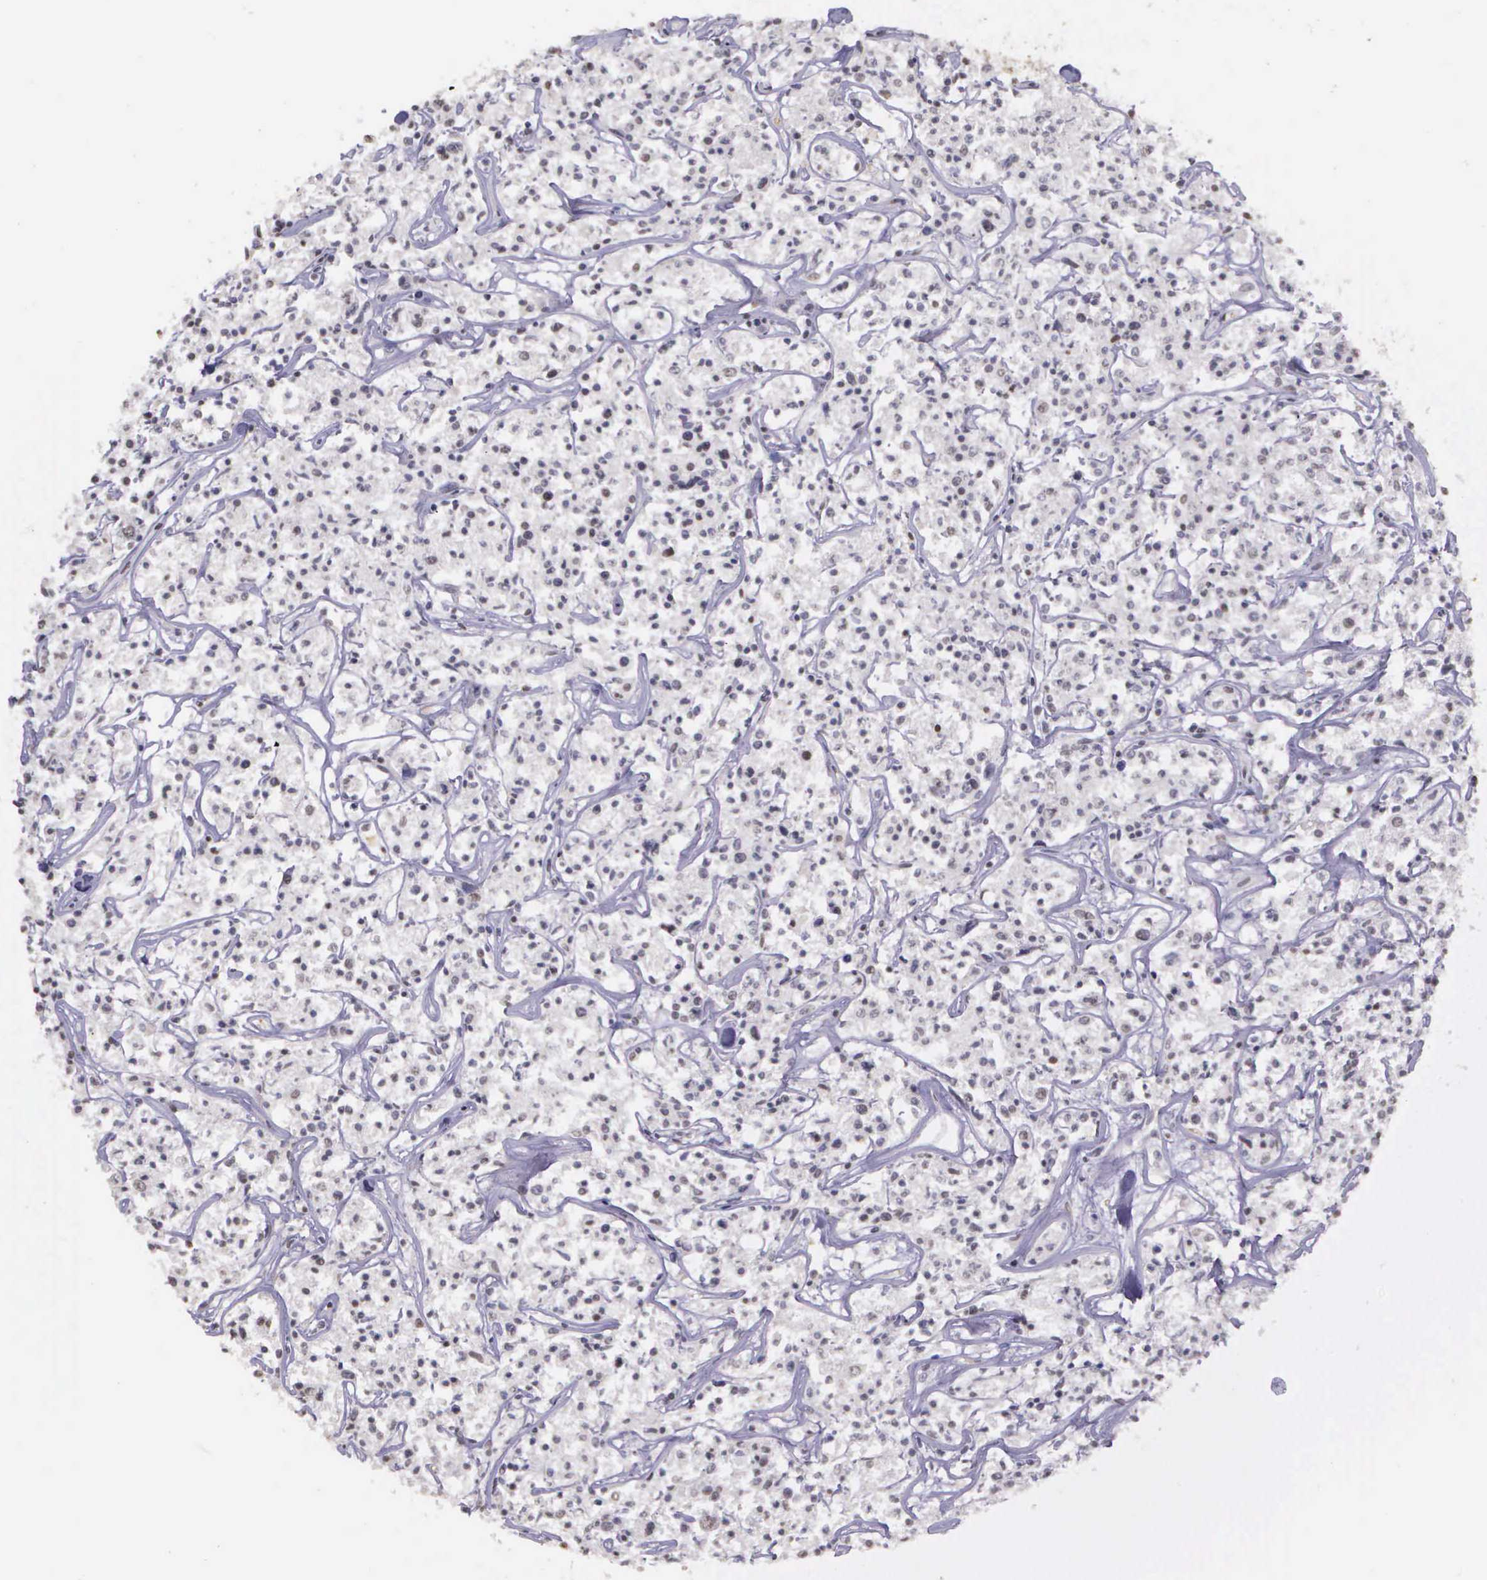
{"staining": {"intensity": "negative", "quantity": "none", "location": "none"}, "tissue": "lymphoma", "cell_type": "Tumor cells", "image_type": "cancer", "snomed": [{"axis": "morphology", "description": "Malignant lymphoma, non-Hodgkin's type, Low grade"}, {"axis": "topography", "description": "Small intestine"}], "caption": "IHC of human lymphoma shows no positivity in tumor cells.", "gene": "ARMCX5", "patient": {"sex": "female", "age": 59}}